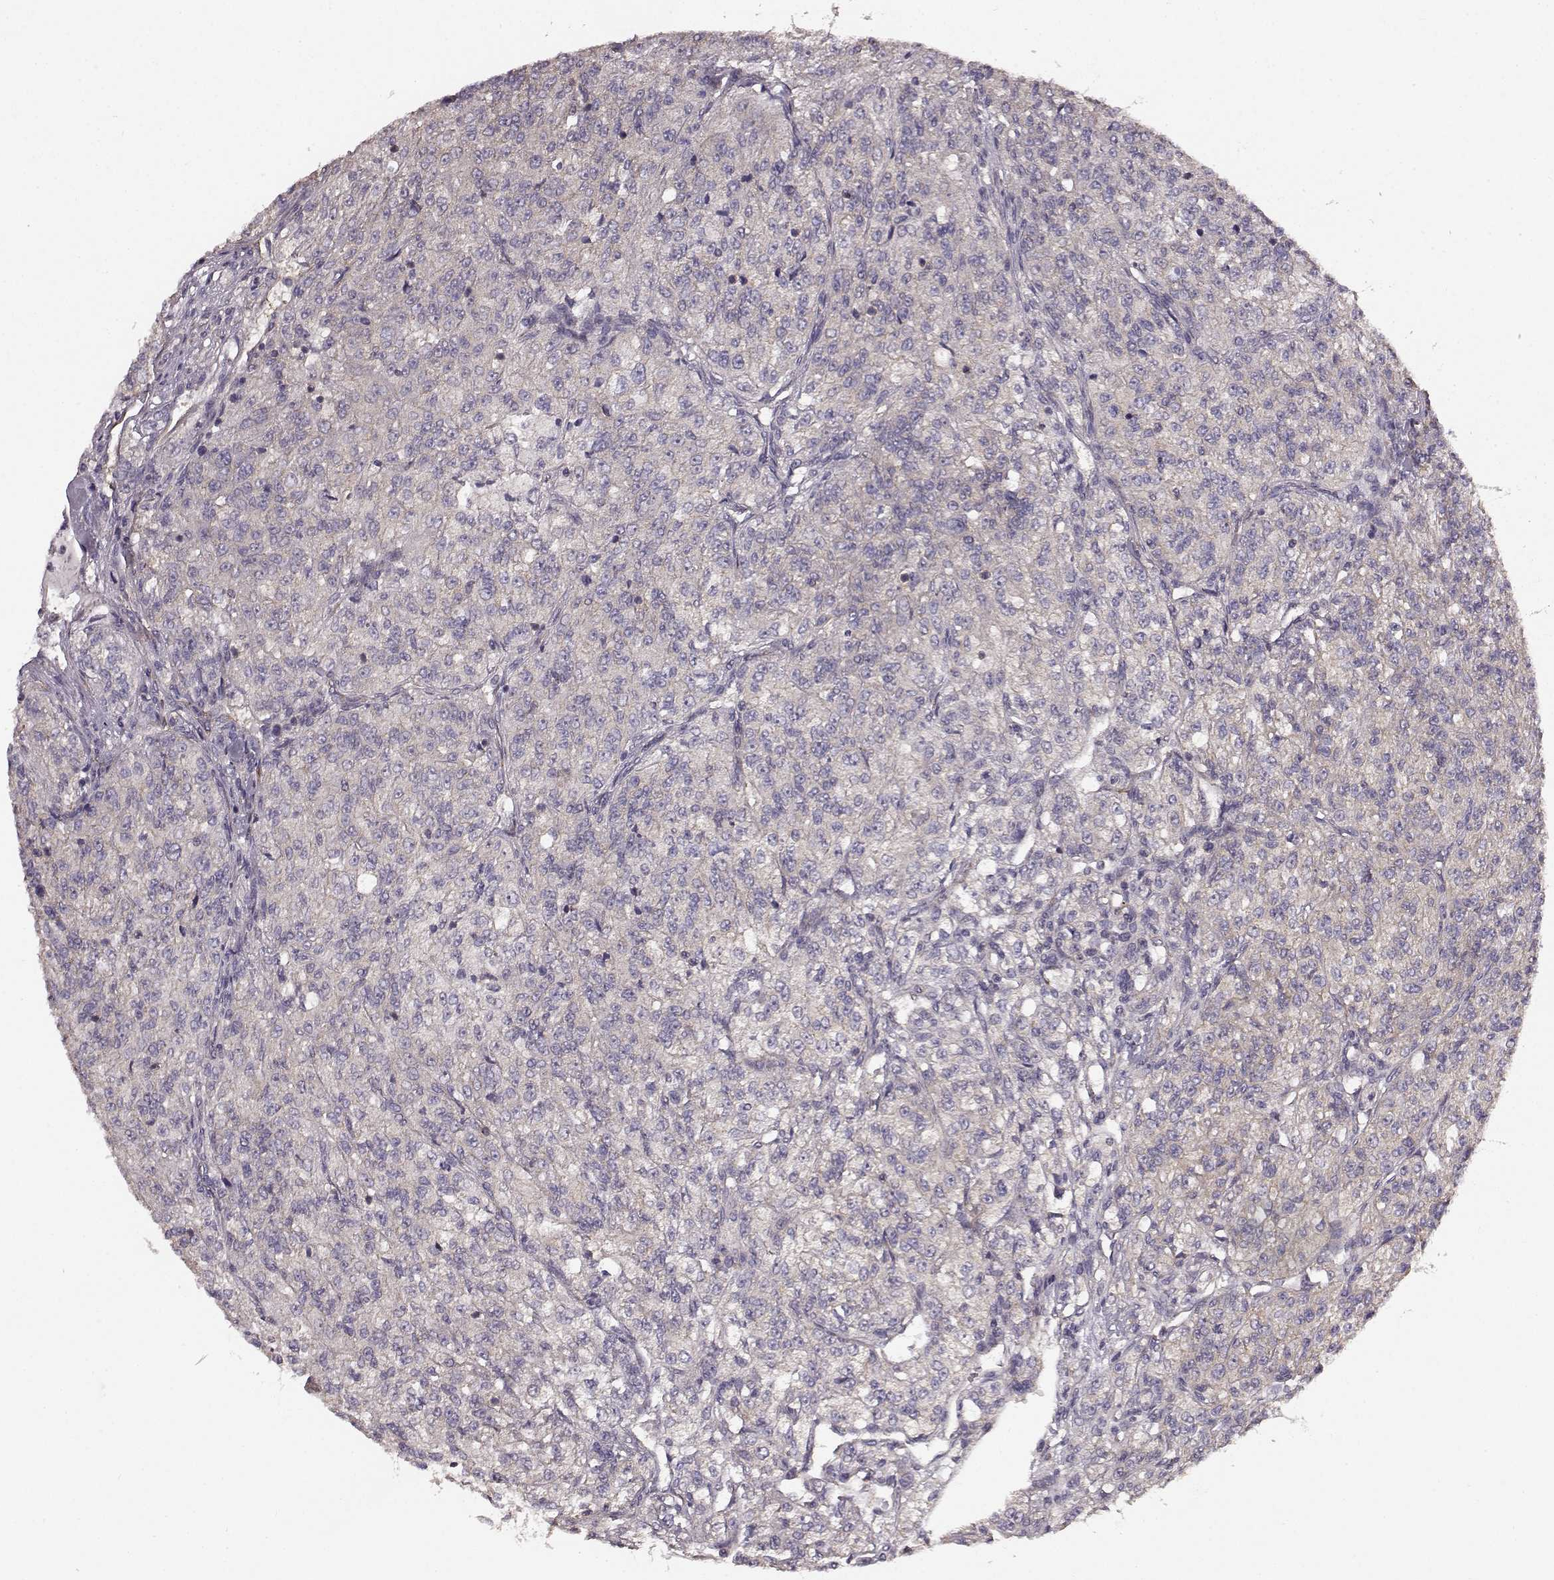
{"staining": {"intensity": "negative", "quantity": "none", "location": "none"}, "tissue": "renal cancer", "cell_type": "Tumor cells", "image_type": "cancer", "snomed": [{"axis": "morphology", "description": "Adenocarcinoma, NOS"}, {"axis": "topography", "description": "Kidney"}], "caption": "Tumor cells are negative for protein expression in human renal cancer (adenocarcinoma).", "gene": "ERBB3", "patient": {"sex": "female", "age": 63}}